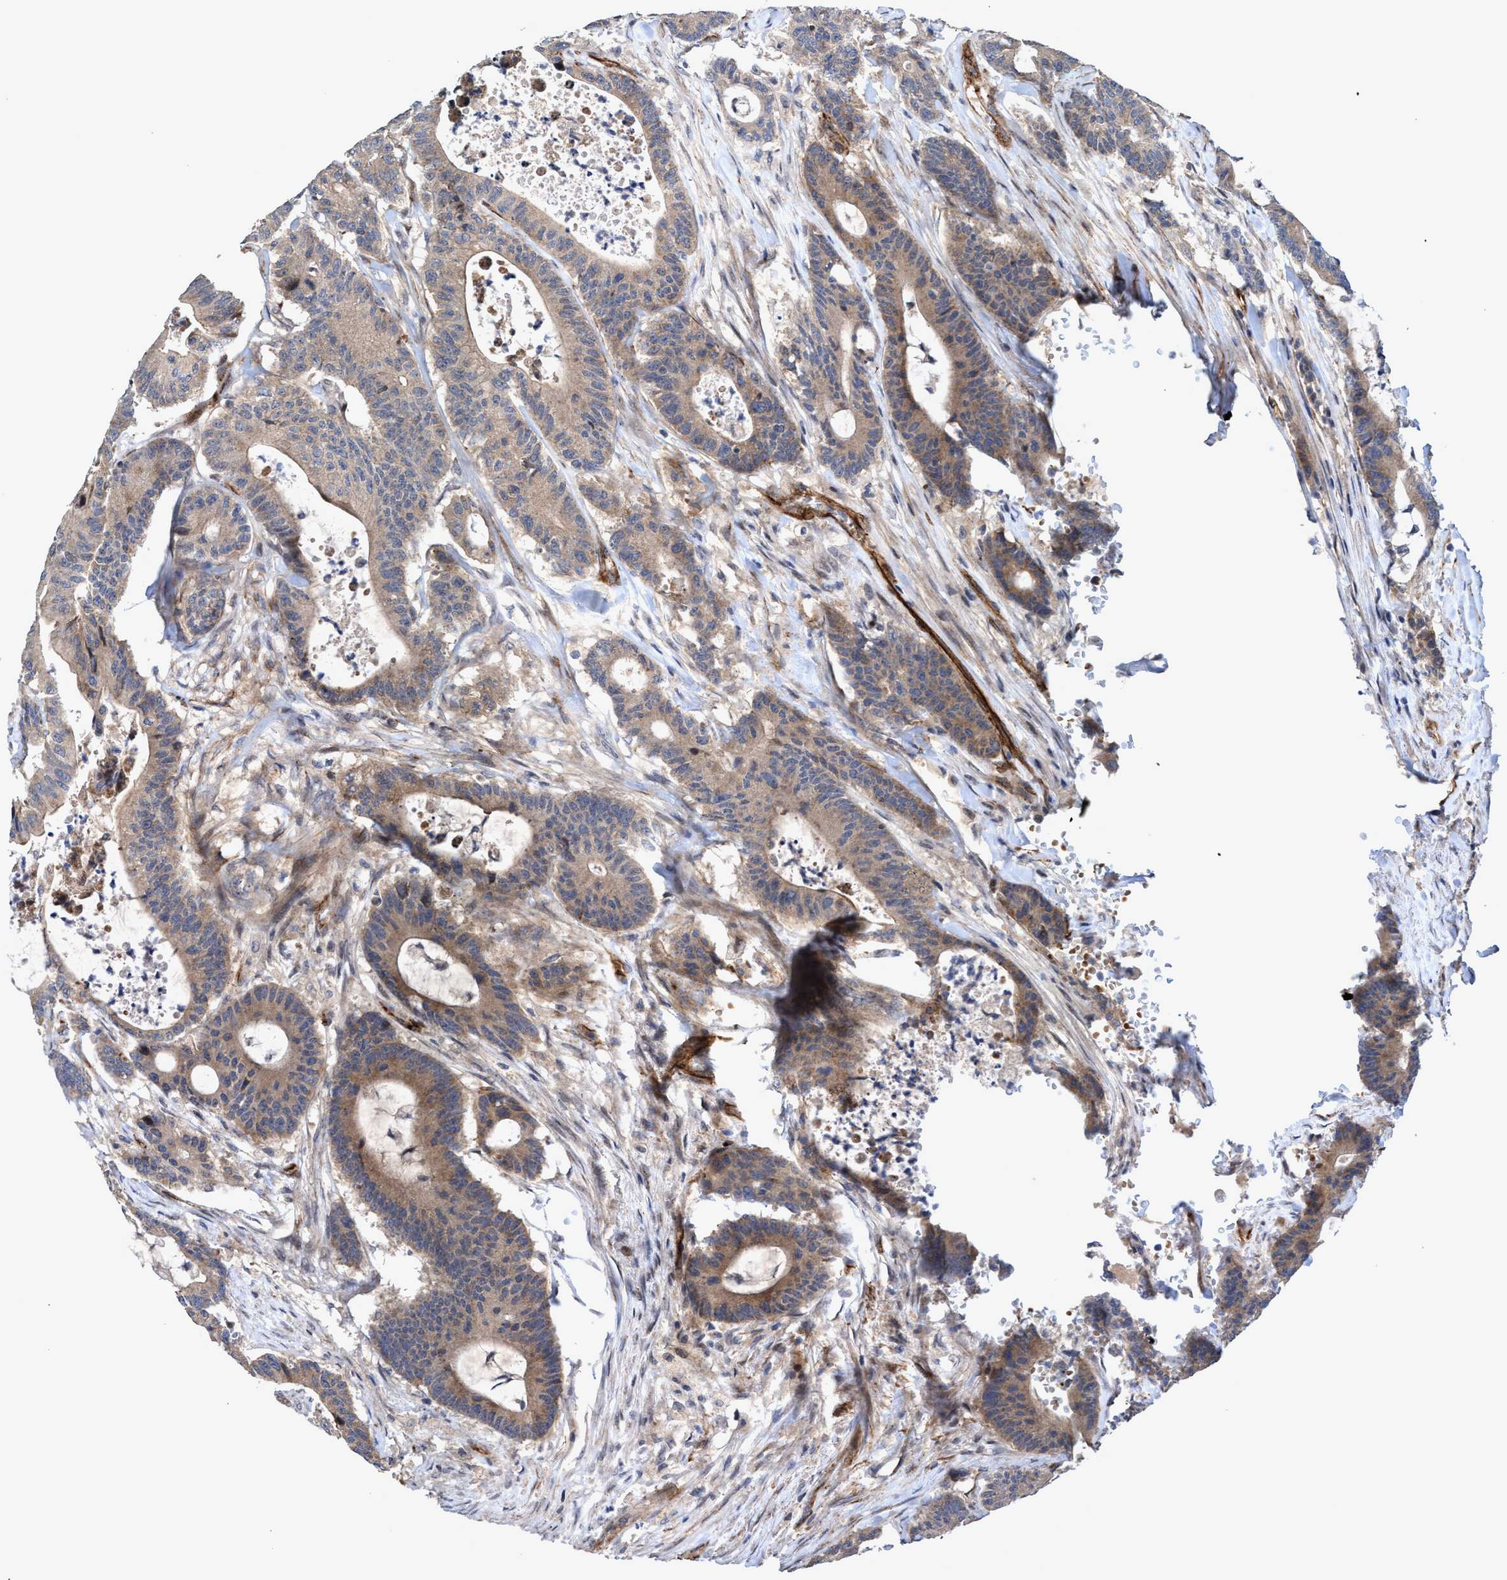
{"staining": {"intensity": "weak", "quantity": ">75%", "location": "cytoplasmic/membranous"}, "tissue": "colorectal cancer", "cell_type": "Tumor cells", "image_type": "cancer", "snomed": [{"axis": "morphology", "description": "Adenocarcinoma, NOS"}, {"axis": "topography", "description": "Colon"}], "caption": "The photomicrograph displays staining of colorectal cancer (adenocarcinoma), revealing weak cytoplasmic/membranous protein staining (brown color) within tumor cells.", "gene": "ZNF750", "patient": {"sex": "female", "age": 84}}